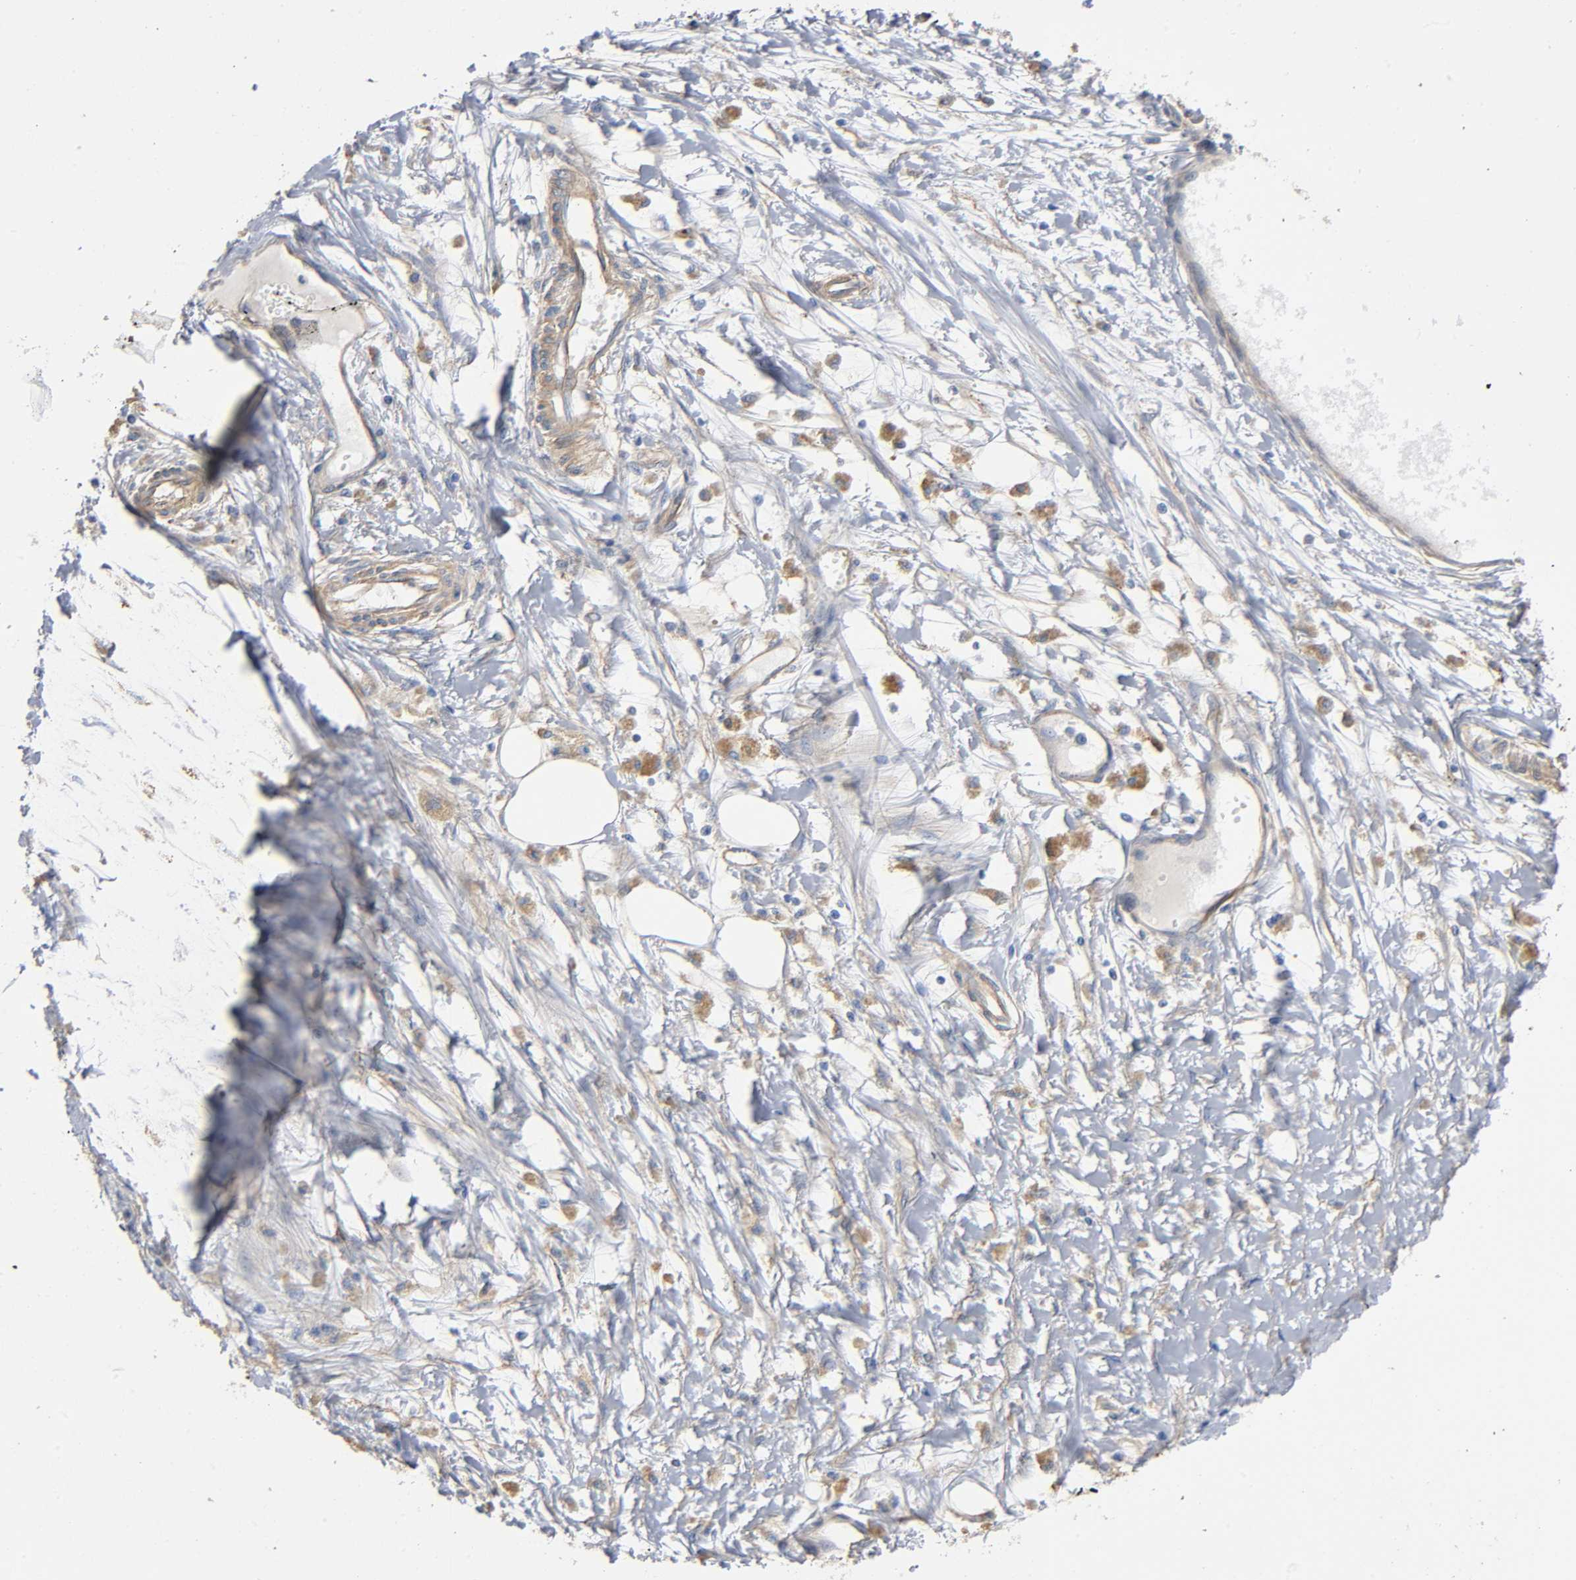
{"staining": {"intensity": "negative", "quantity": "none", "location": "none"}, "tissue": "melanoma", "cell_type": "Tumor cells", "image_type": "cancer", "snomed": [{"axis": "morphology", "description": "Malignant melanoma, Metastatic site"}, {"axis": "topography", "description": "Lymph node"}], "caption": "The IHC photomicrograph has no significant positivity in tumor cells of melanoma tissue.", "gene": "MARS1", "patient": {"sex": "male", "age": 59}}